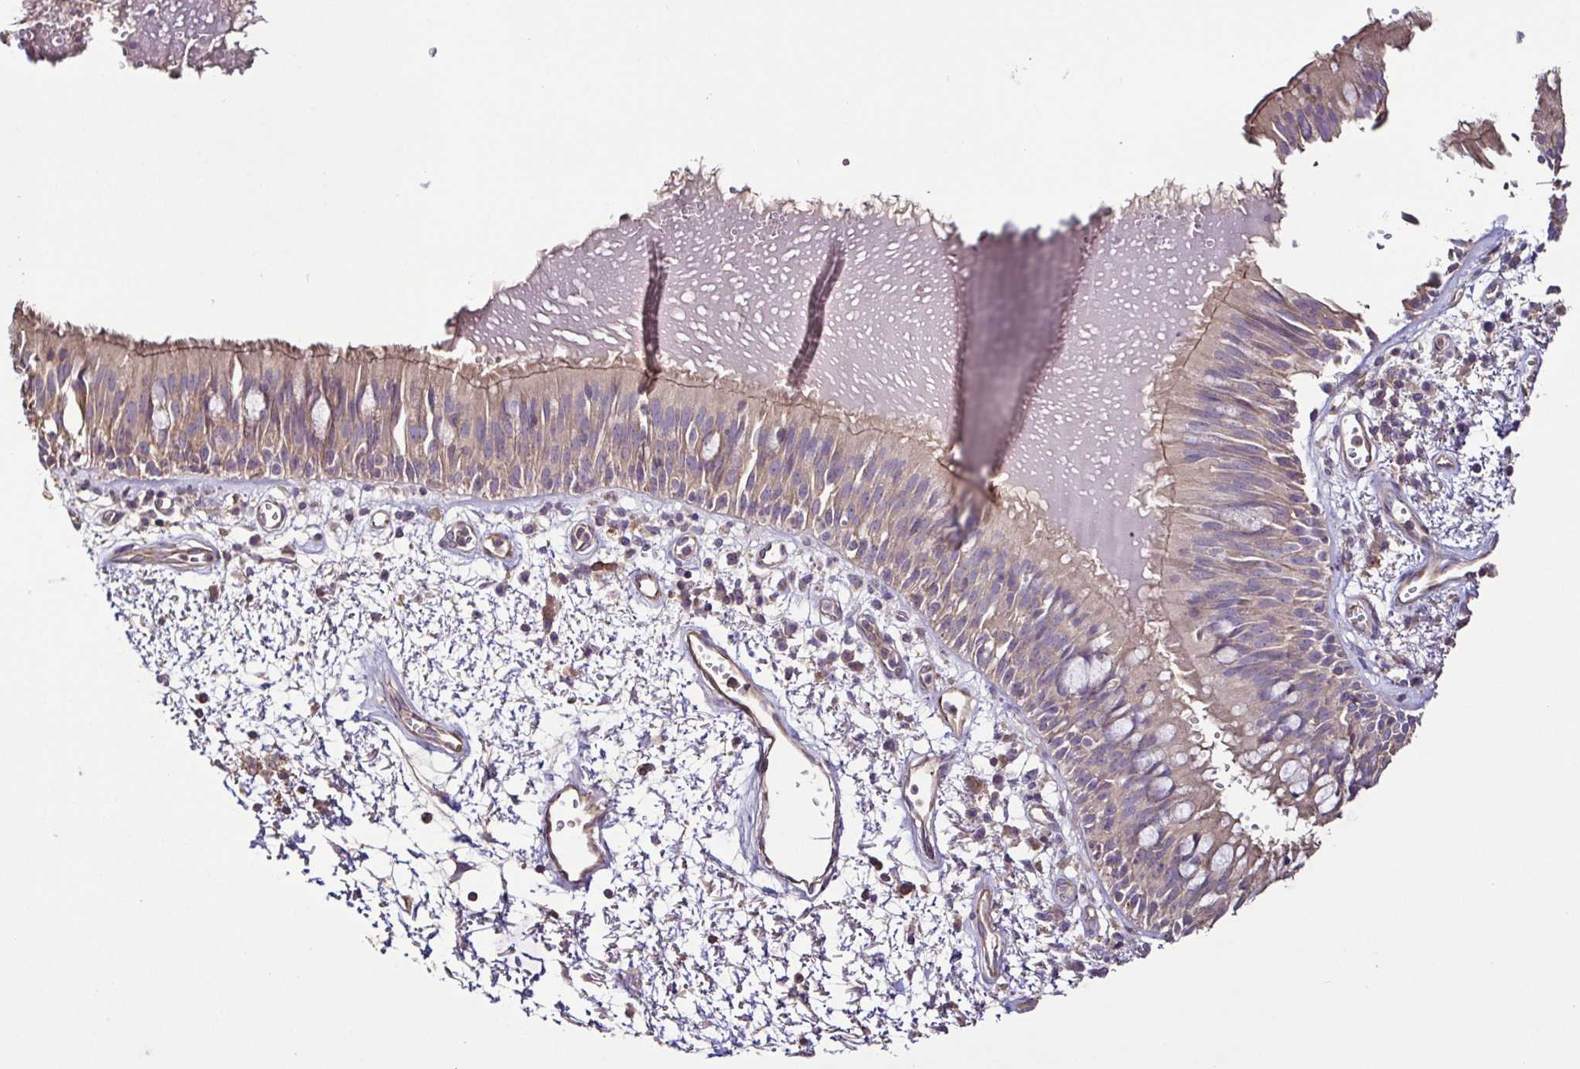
{"staining": {"intensity": "weak", "quantity": "25%-75%", "location": "cytoplasmic/membranous"}, "tissue": "bronchus", "cell_type": "Respiratory epithelial cells", "image_type": "normal", "snomed": [{"axis": "morphology", "description": "Normal tissue, NOS"}, {"axis": "morphology", "description": "Squamous cell carcinoma, NOS"}, {"axis": "topography", "description": "Cartilage tissue"}, {"axis": "topography", "description": "Bronchus"}, {"axis": "topography", "description": "Lung"}], "caption": "This photomicrograph displays unremarkable bronchus stained with IHC to label a protein in brown. The cytoplasmic/membranous of respiratory epithelial cells show weak positivity for the protein. Nuclei are counter-stained blue.", "gene": "LMOD2", "patient": {"sex": "male", "age": 66}}